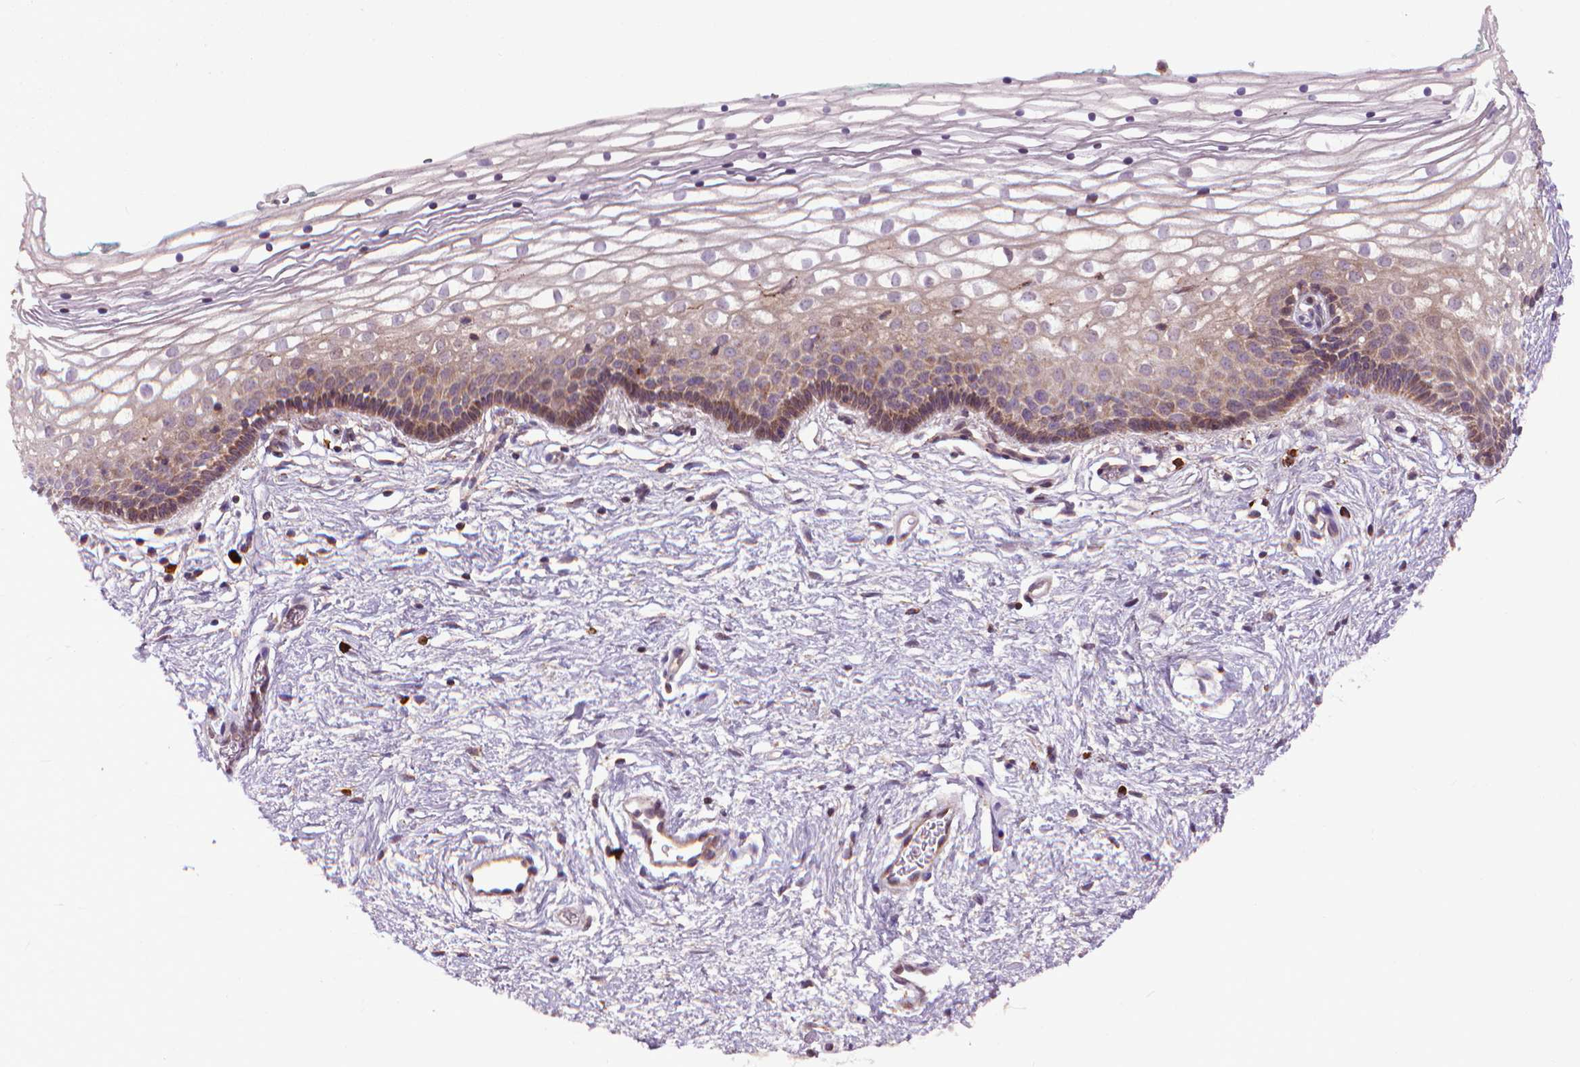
{"staining": {"intensity": "moderate", "quantity": "<25%", "location": "cytoplasmic/membranous"}, "tissue": "vagina", "cell_type": "Squamous epithelial cells", "image_type": "normal", "snomed": [{"axis": "morphology", "description": "Normal tissue, NOS"}, {"axis": "topography", "description": "Vagina"}], "caption": "Squamous epithelial cells display low levels of moderate cytoplasmic/membranous staining in approximately <25% of cells in unremarkable vagina.", "gene": "MYH14", "patient": {"sex": "female", "age": 36}}